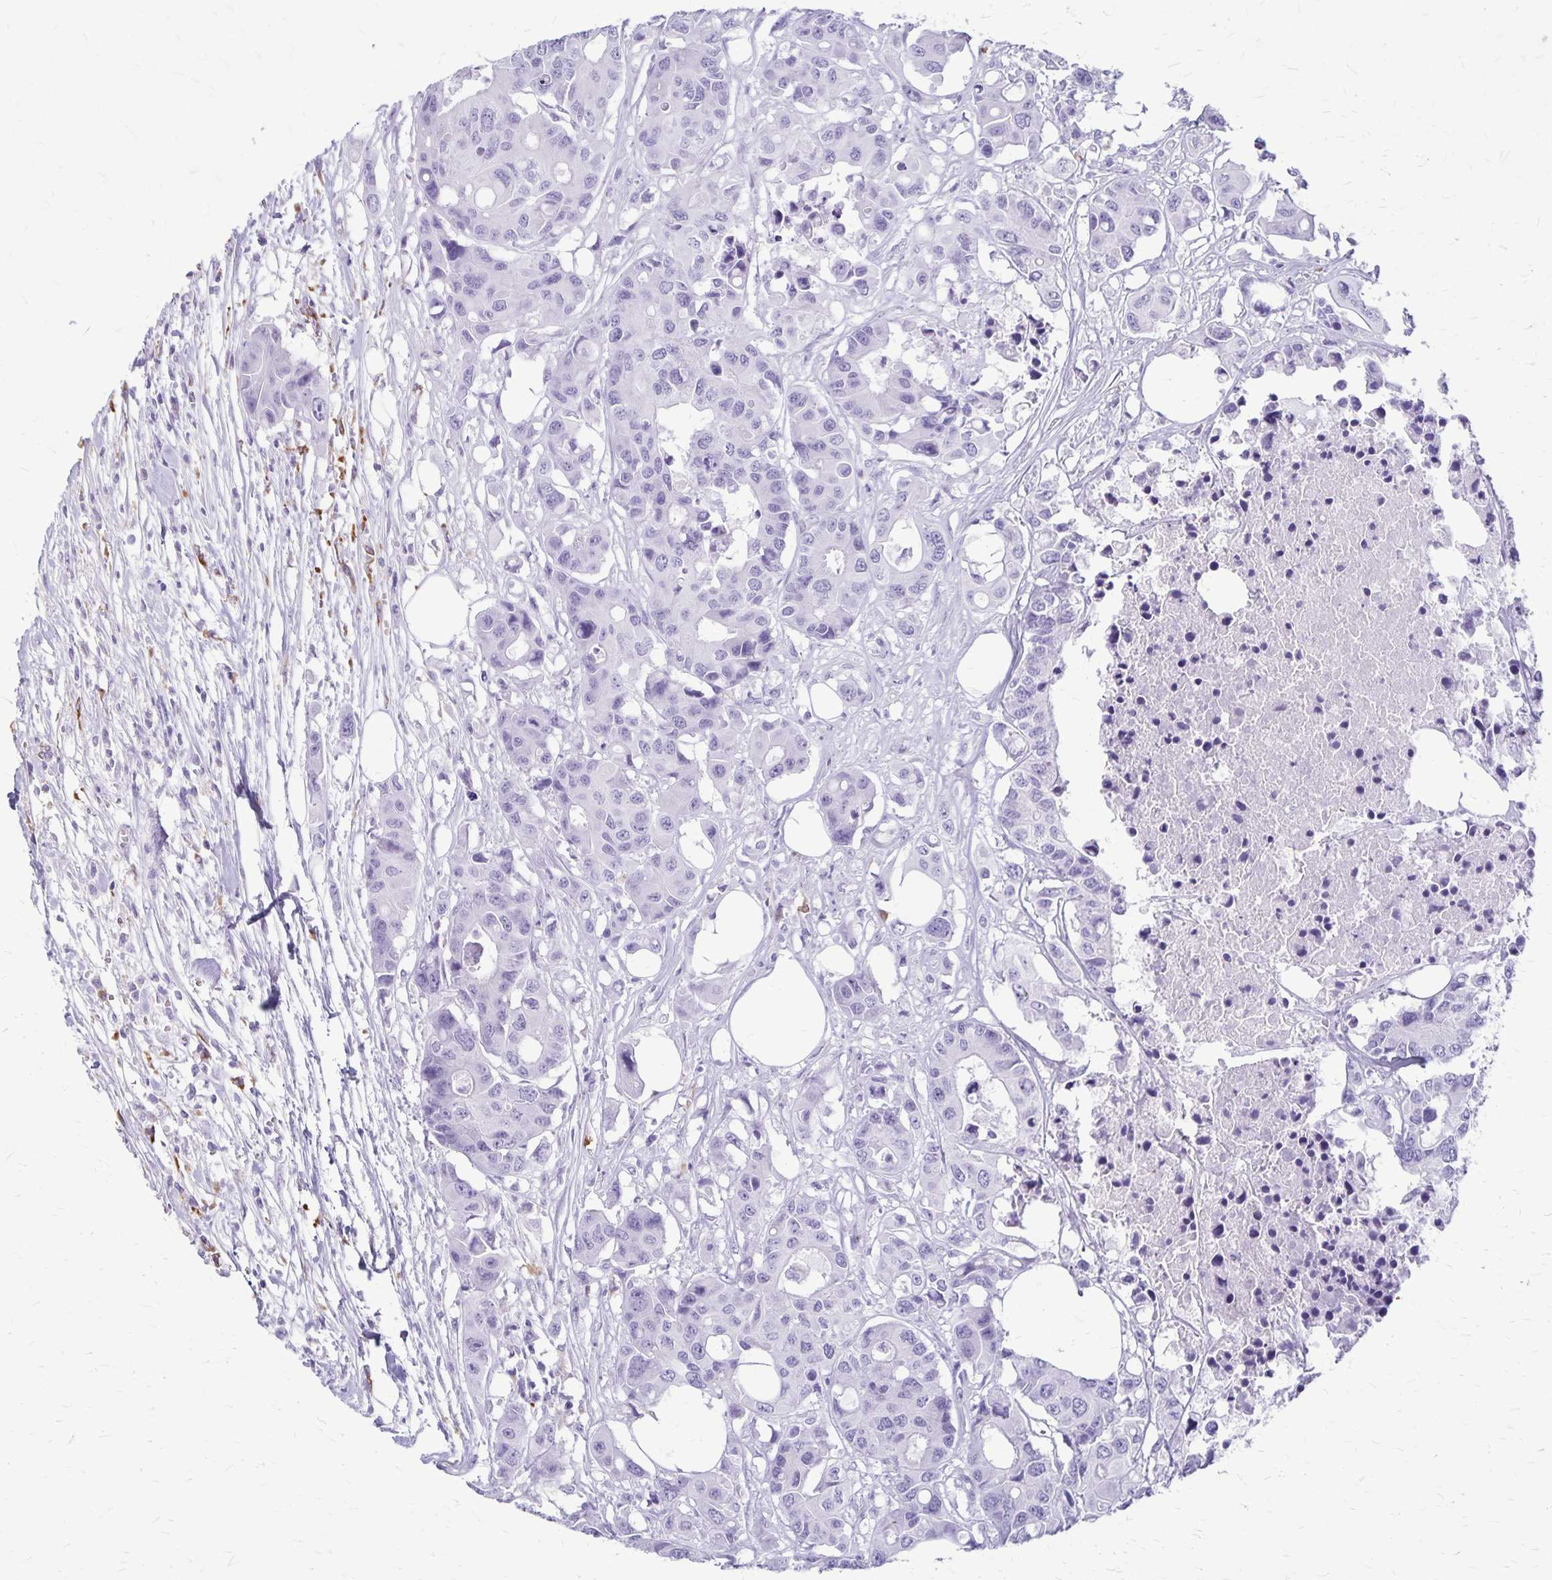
{"staining": {"intensity": "negative", "quantity": "none", "location": "none"}, "tissue": "colorectal cancer", "cell_type": "Tumor cells", "image_type": "cancer", "snomed": [{"axis": "morphology", "description": "Adenocarcinoma, NOS"}, {"axis": "topography", "description": "Colon"}], "caption": "This is a image of immunohistochemistry (IHC) staining of colorectal cancer (adenocarcinoma), which shows no expression in tumor cells.", "gene": "RTN1", "patient": {"sex": "male", "age": 77}}